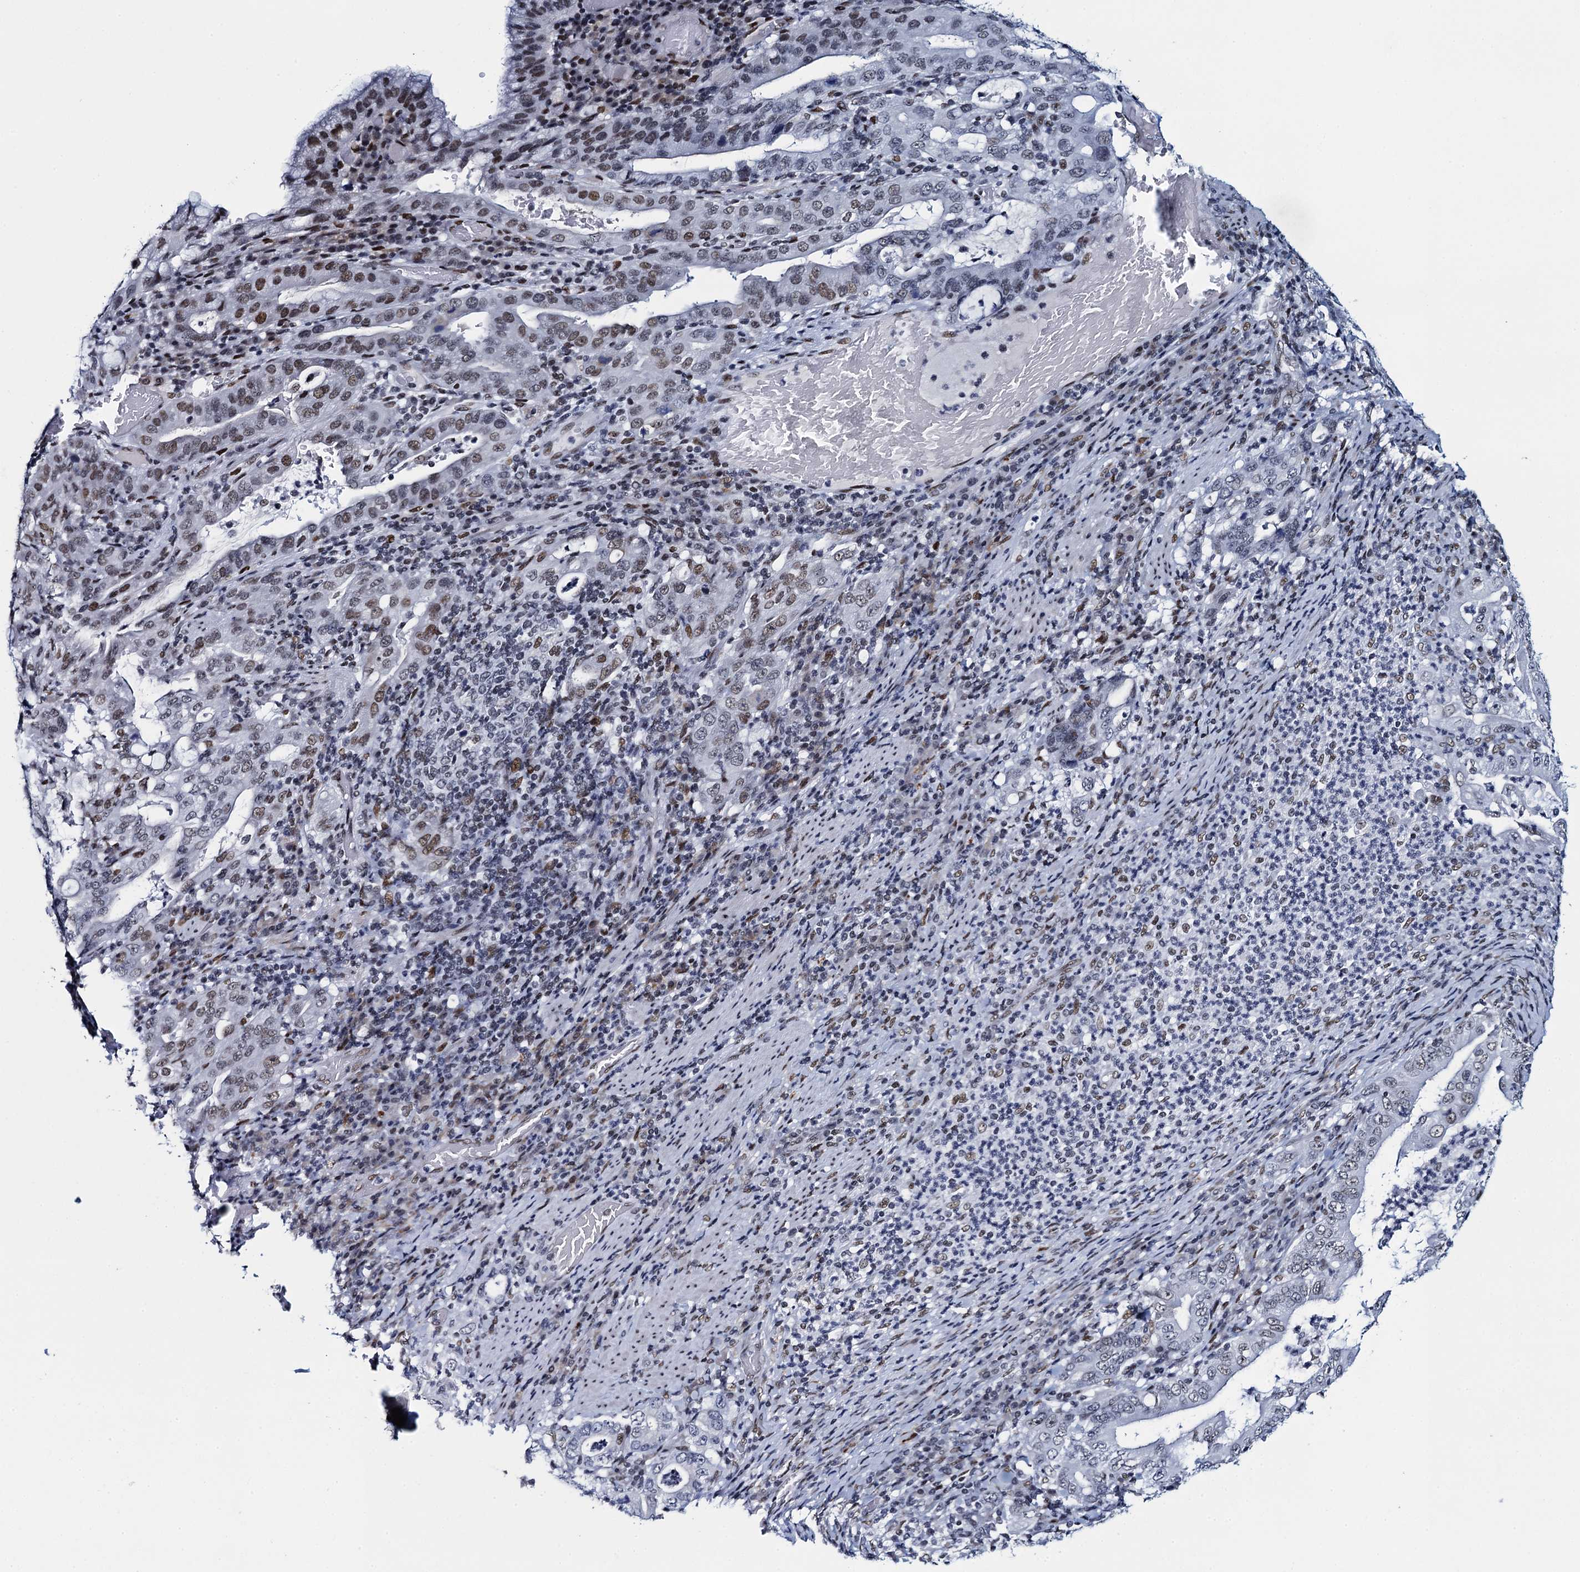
{"staining": {"intensity": "moderate", "quantity": "<25%", "location": "nuclear"}, "tissue": "stomach cancer", "cell_type": "Tumor cells", "image_type": "cancer", "snomed": [{"axis": "morphology", "description": "Normal tissue, NOS"}, {"axis": "morphology", "description": "Adenocarcinoma, NOS"}, {"axis": "topography", "description": "Esophagus"}, {"axis": "topography", "description": "Stomach, upper"}, {"axis": "topography", "description": "Peripheral nerve tissue"}], "caption": "Brown immunohistochemical staining in stomach cancer displays moderate nuclear positivity in about <25% of tumor cells.", "gene": "HNRNPUL2", "patient": {"sex": "male", "age": 62}}